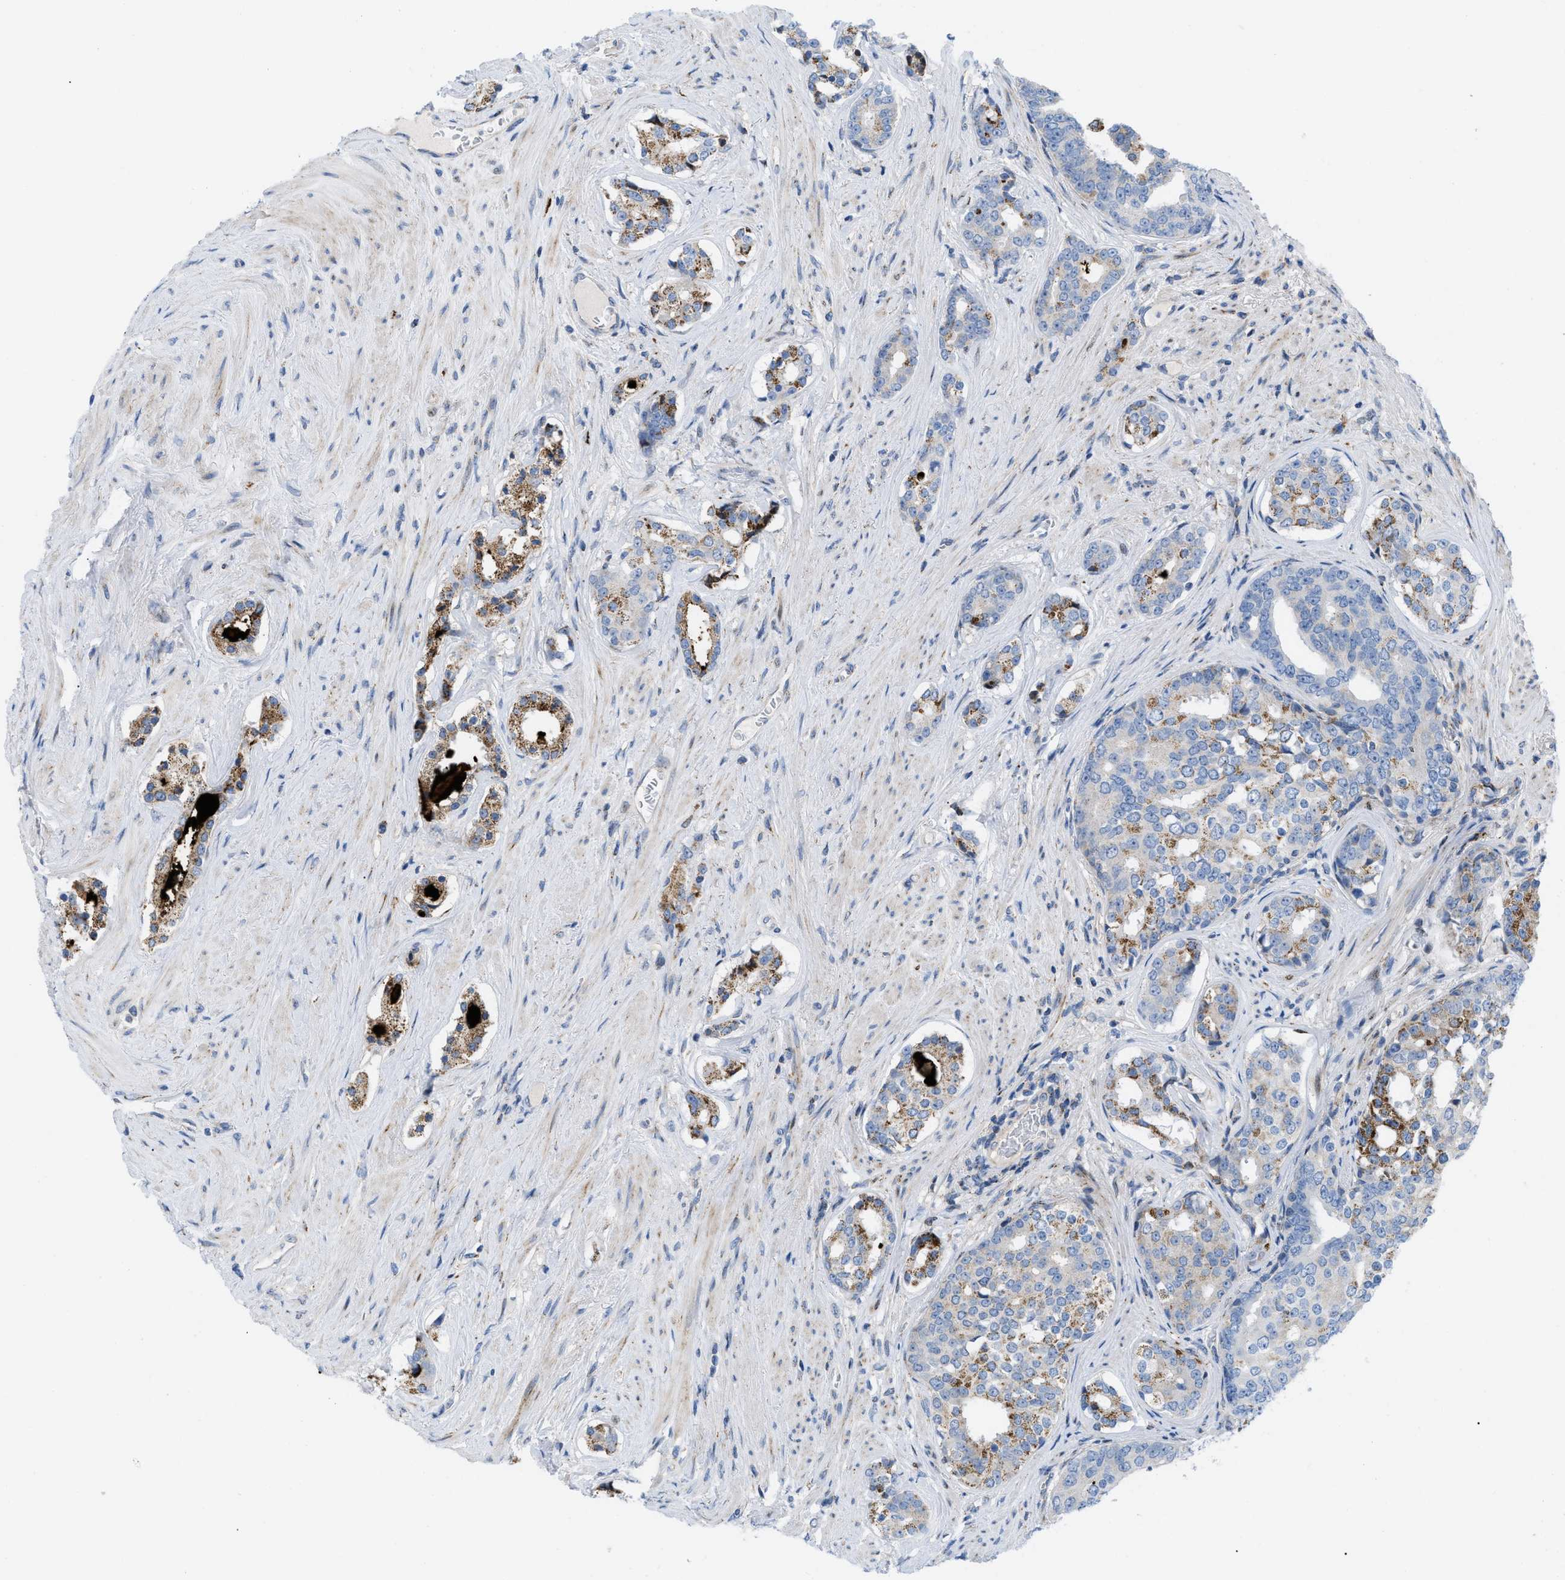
{"staining": {"intensity": "strong", "quantity": "<25%", "location": "cytoplasmic/membranous"}, "tissue": "prostate cancer", "cell_type": "Tumor cells", "image_type": "cancer", "snomed": [{"axis": "morphology", "description": "Adenocarcinoma, High grade"}, {"axis": "topography", "description": "Prostate"}], "caption": "Human prostate adenocarcinoma (high-grade) stained with a protein marker reveals strong staining in tumor cells.", "gene": "RBBP9", "patient": {"sex": "male", "age": 71}}